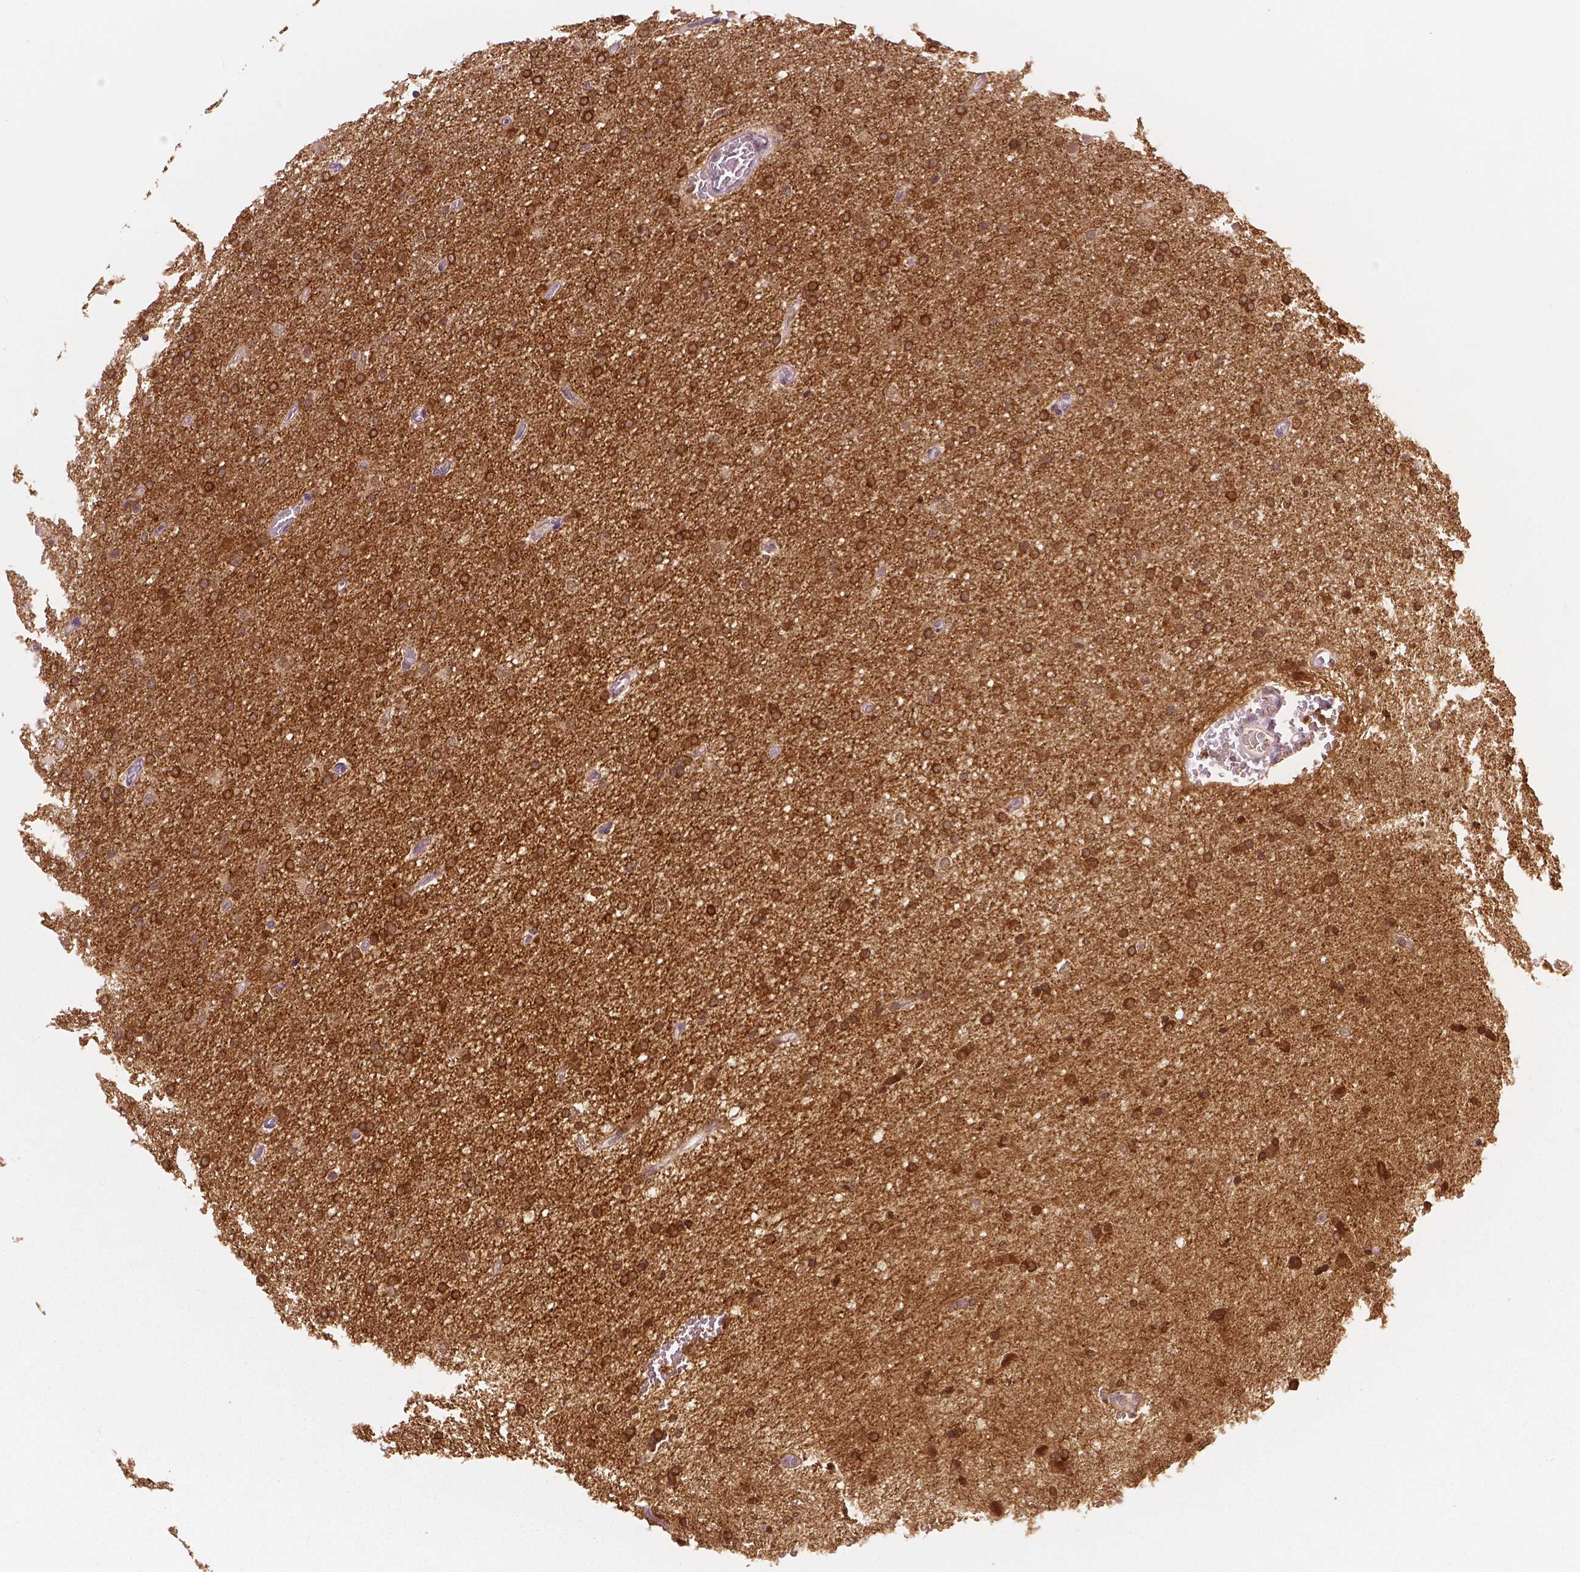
{"staining": {"intensity": "moderate", "quantity": ">75%", "location": "cytoplasmic/membranous"}, "tissue": "glioma", "cell_type": "Tumor cells", "image_type": "cancer", "snomed": [{"axis": "morphology", "description": "Glioma, malignant, High grade"}, {"axis": "topography", "description": "Cerebral cortex"}], "caption": "Approximately >75% of tumor cells in human glioma show moderate cytoplasmic/membranous protein expression as visualized by brown immunohistochemical staining.", "gene": "NECAB1", "patient": {"sex": "male", "age": 70}}